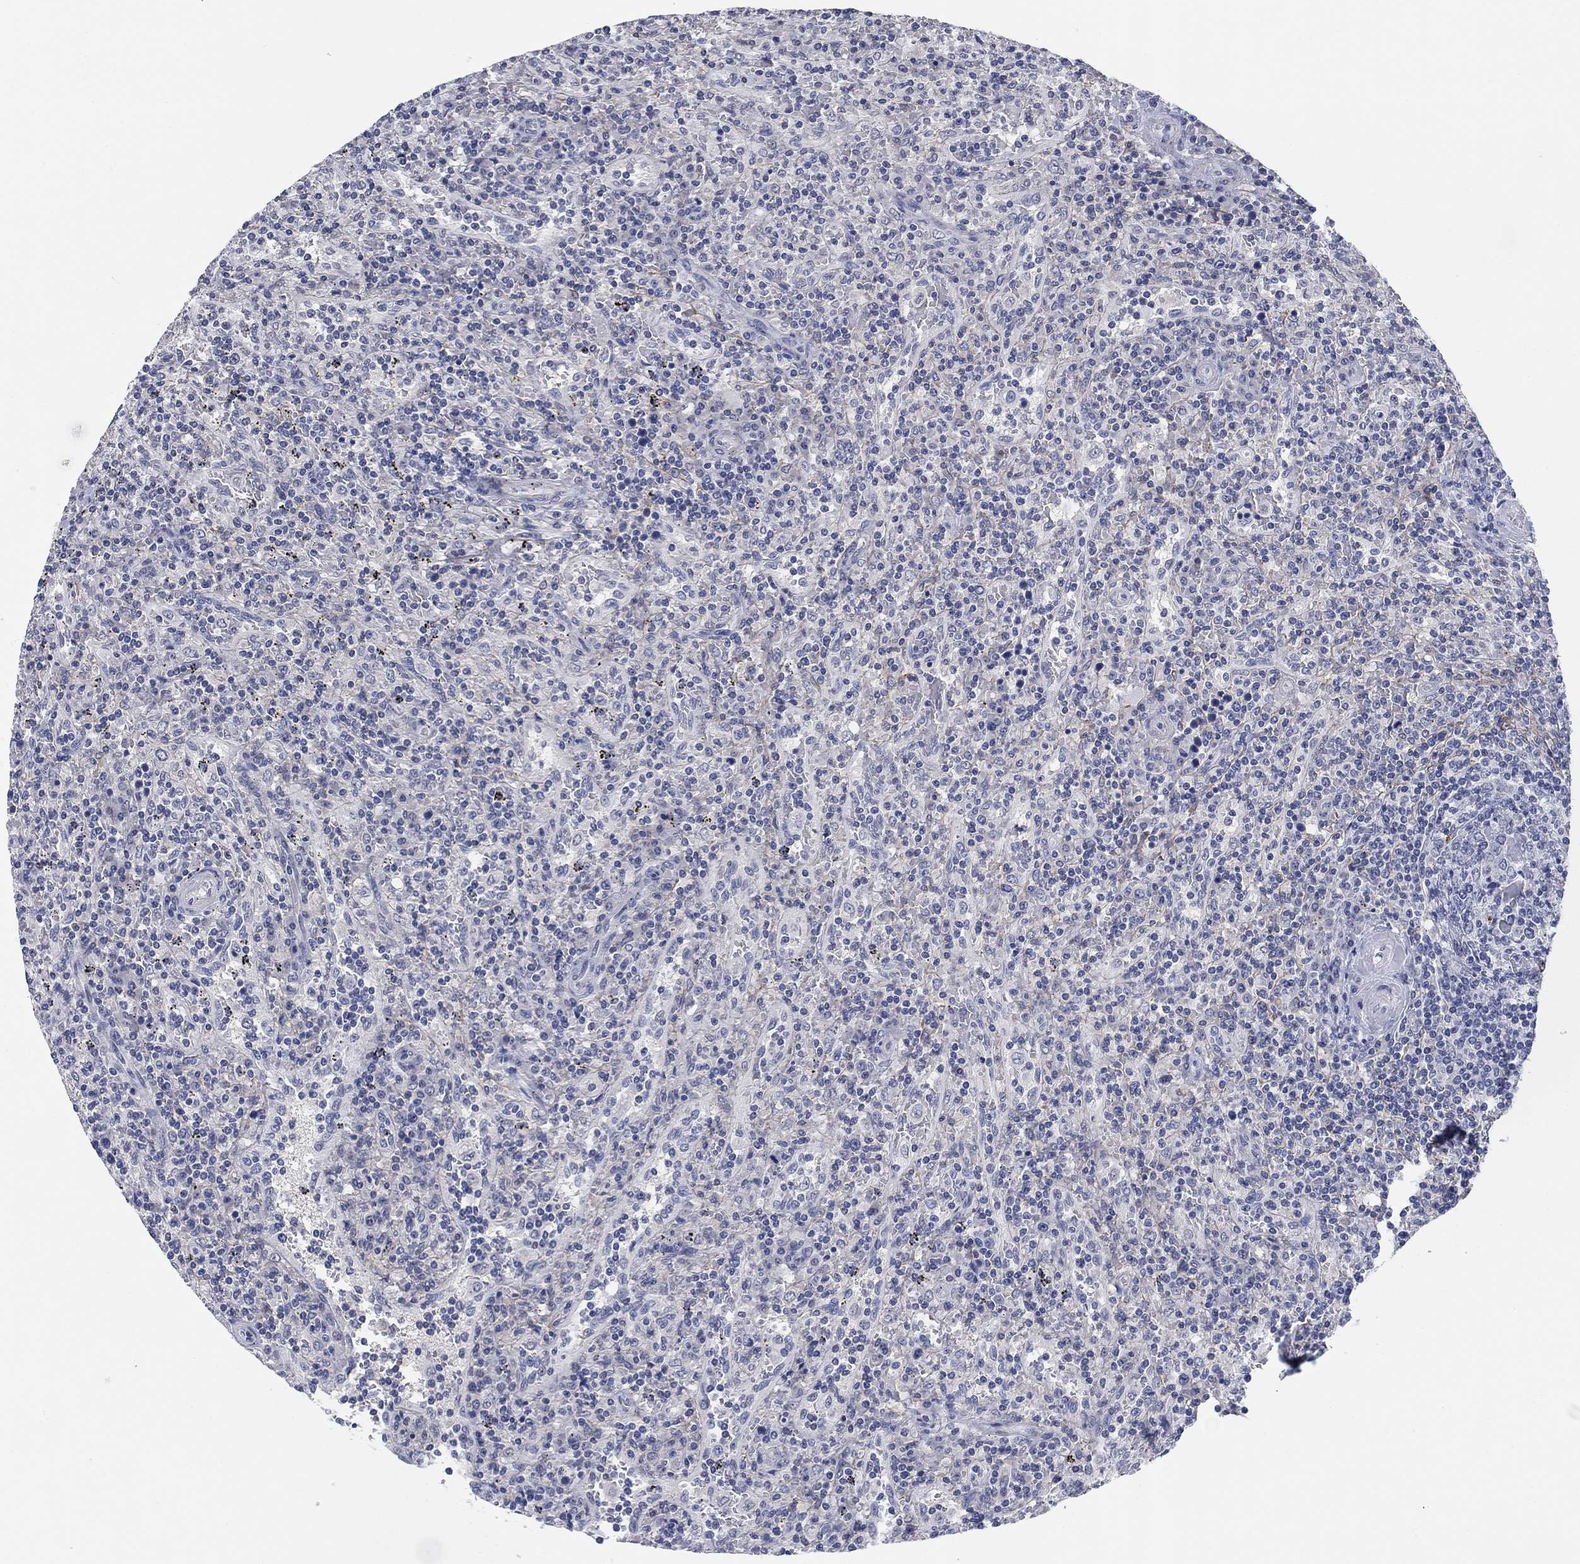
{"staining": {"intensity": "negative", "quantity": "none", "location": "none"}, "tissue": "lymphoma", "cell_type": "Tumor cells", "image_type": "cancer", "snomed": [{"axis": "morphology", "description": "Malignant lymphoma, non-Hodgkin's type, Low grade"}, {"axis": "topography", "description": "Spleen"}], "caption": "An IHC photomicrograph of low-grade malignant lymphoma, non-Hodgkin's type is shown. There is no staining in tumor cells of low-grade malignant lymphoma, non-Hodgkin's type.", "gene": "OTUB2", "patient": {"sex": "male", "age": 62}}